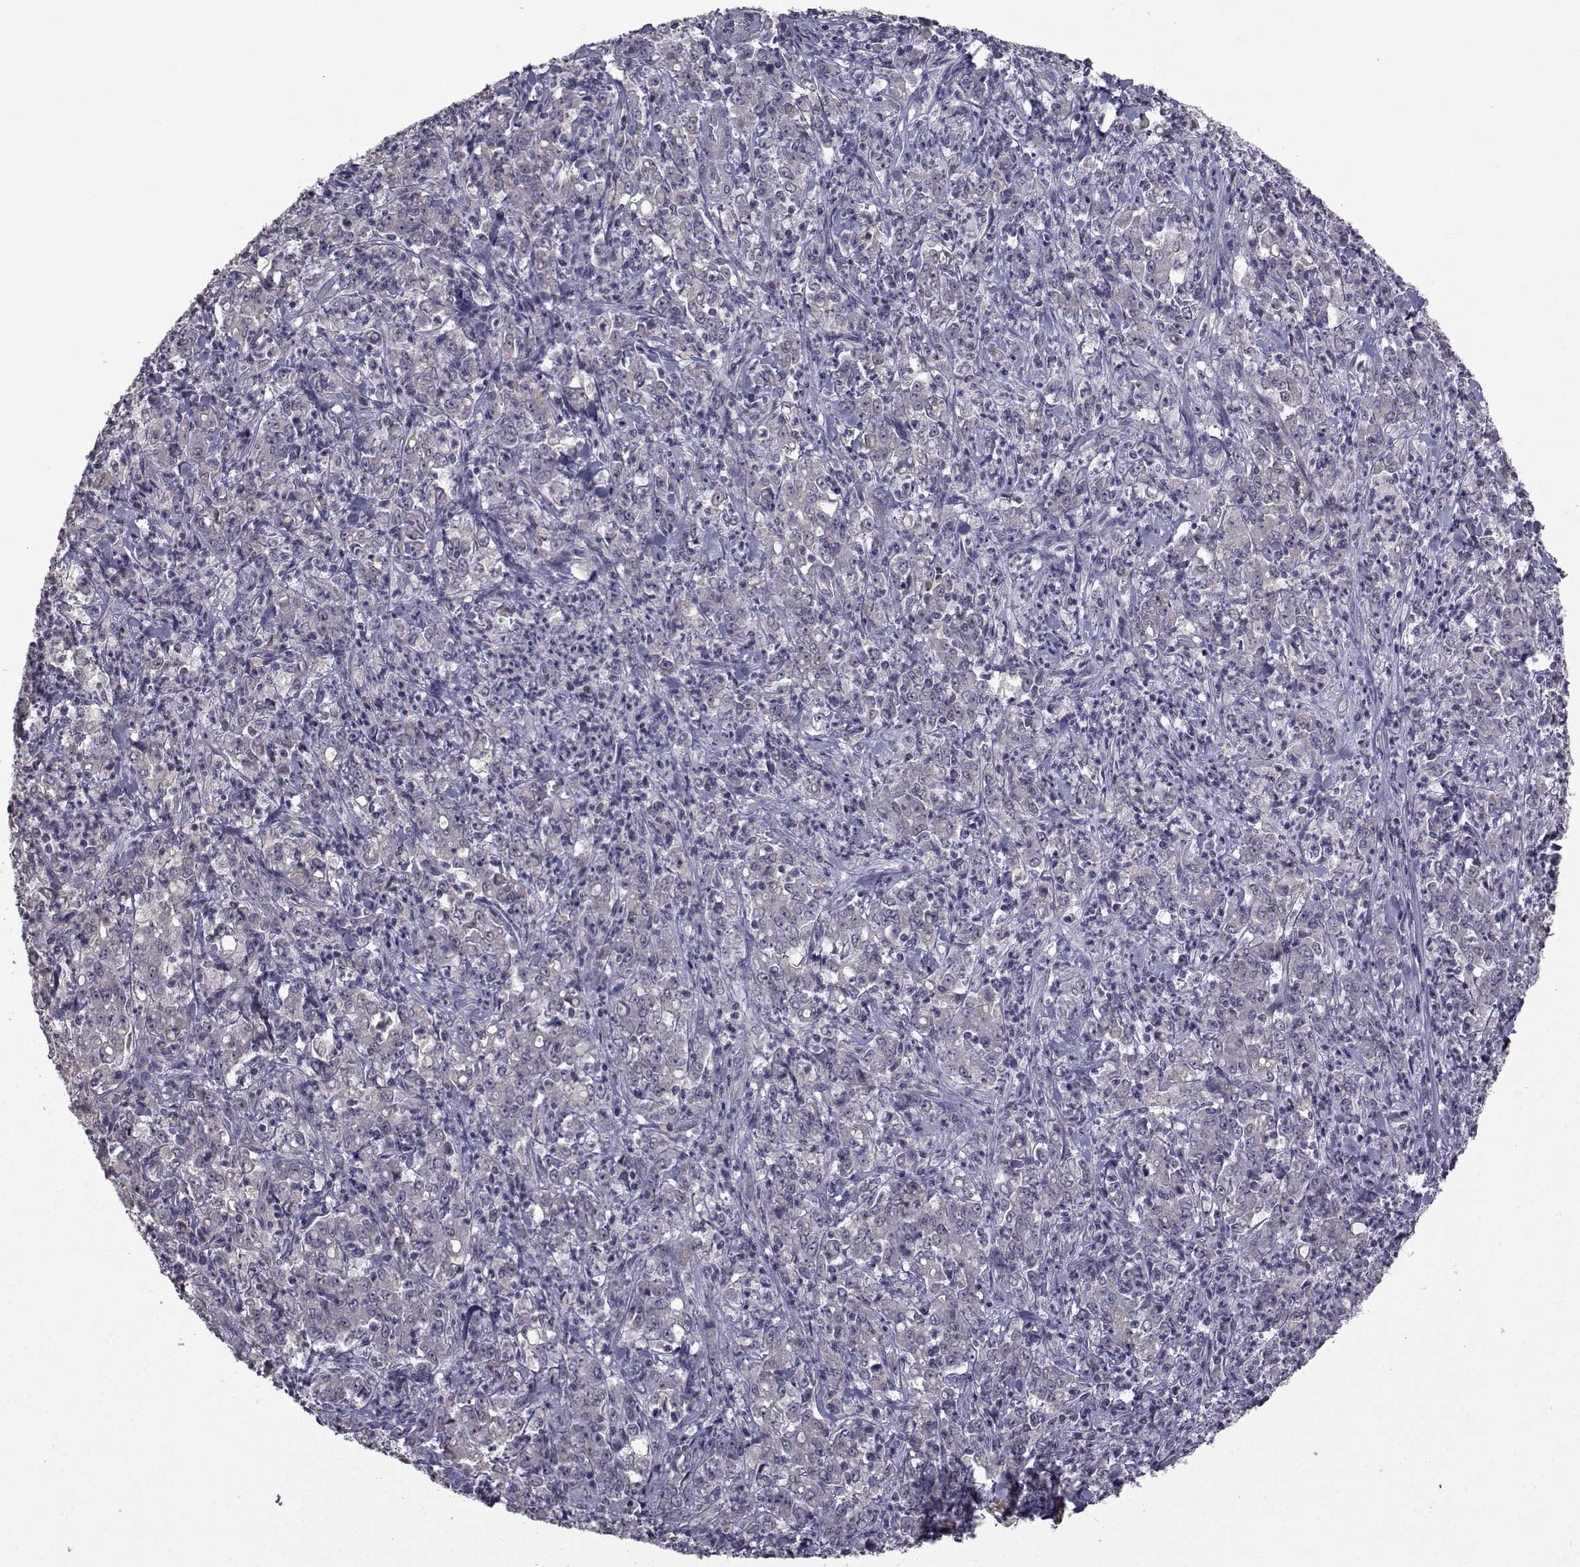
{"staining": {"intensity": "negative", "quantity": "none", "location": "none"}, "tissue": "stomach cancer", "cell_type": "Tumor cells", "image_type": "cancer", "snomed": [{"axis": "morphology", "description": "Adenocarcinoma, NOS"}, {"axis": "topography", "description": "Stomach, lower"}], "caption": "A high-resolution micrograph shows immunohistochemistry (IHC) staining of stomach cancer, which demonstrates no significant positivity in tumor cells.", "gene": "FDXR", "patient": {"sex": "female", "age": 71}}